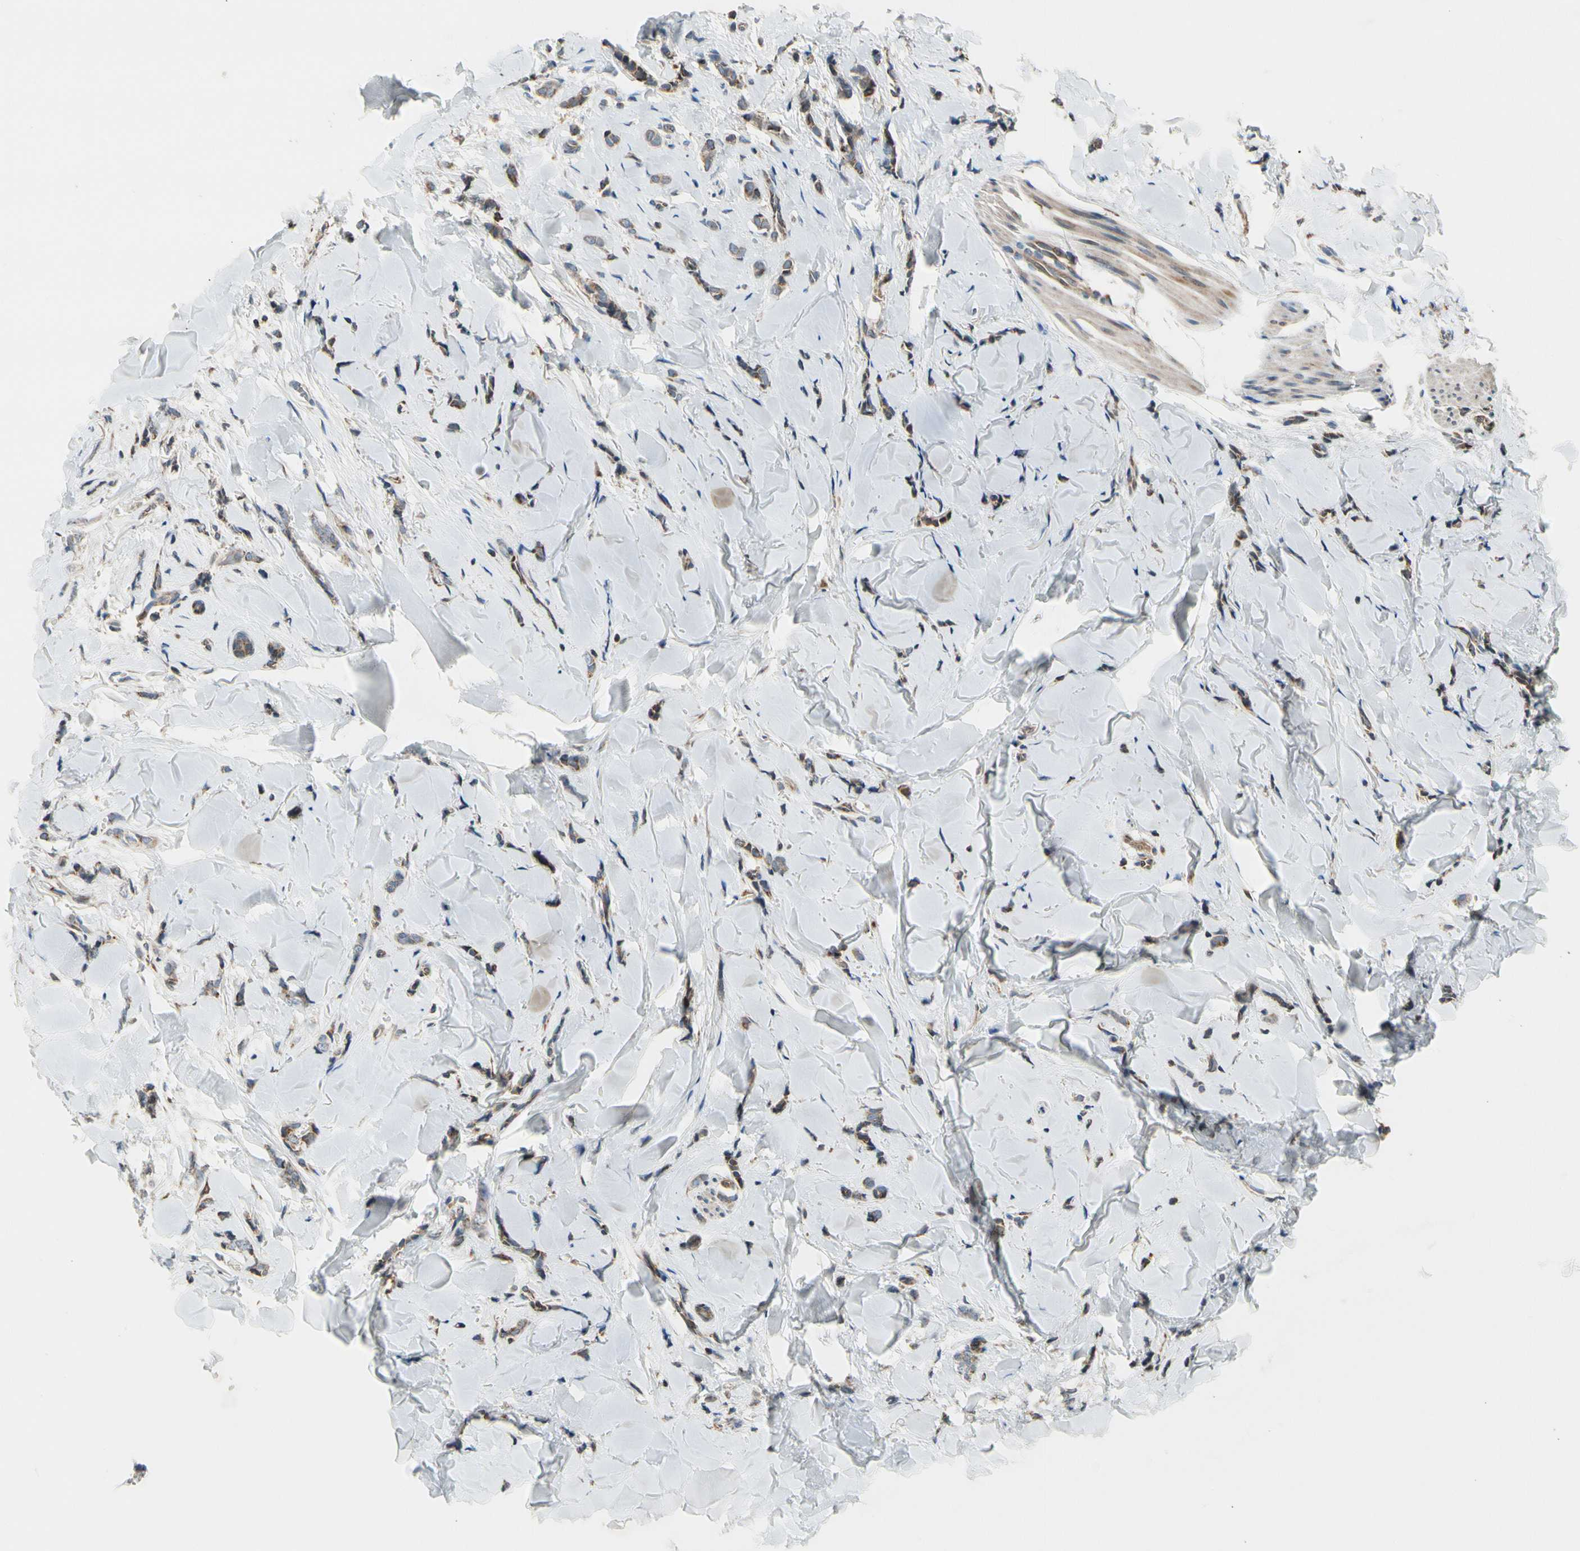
{"staining": {"intensity": "weak", "quantity": ">75%", "location": "cytoplasmic/membranous"}, "tissue": "breast cancer", "cell_type": "Tumor cells", "image_type": "cancer", "snomed": [{"axis": "morphology", "description": "Lobular carcinoma"}, {"axis": "topography", "description": "Skin"}, {"axis": "topography", "description": "Breast"}], "caption": "DAB (3,3'-diaminobenzidine) immunohistochemical staining of human breast cancer (lobular carcinoma) displays weak cytoplasmic/membranous protein staining in approximately >75% of tumor cells. The staining is performed using DAB (3,3'-diaminobenzidine) brown chromogen to label protein expression. The nuclei are counter-stained blue using hematoxylin.", "gene": "NPHP3", "patient": {"sex": "female", "age": 46}}